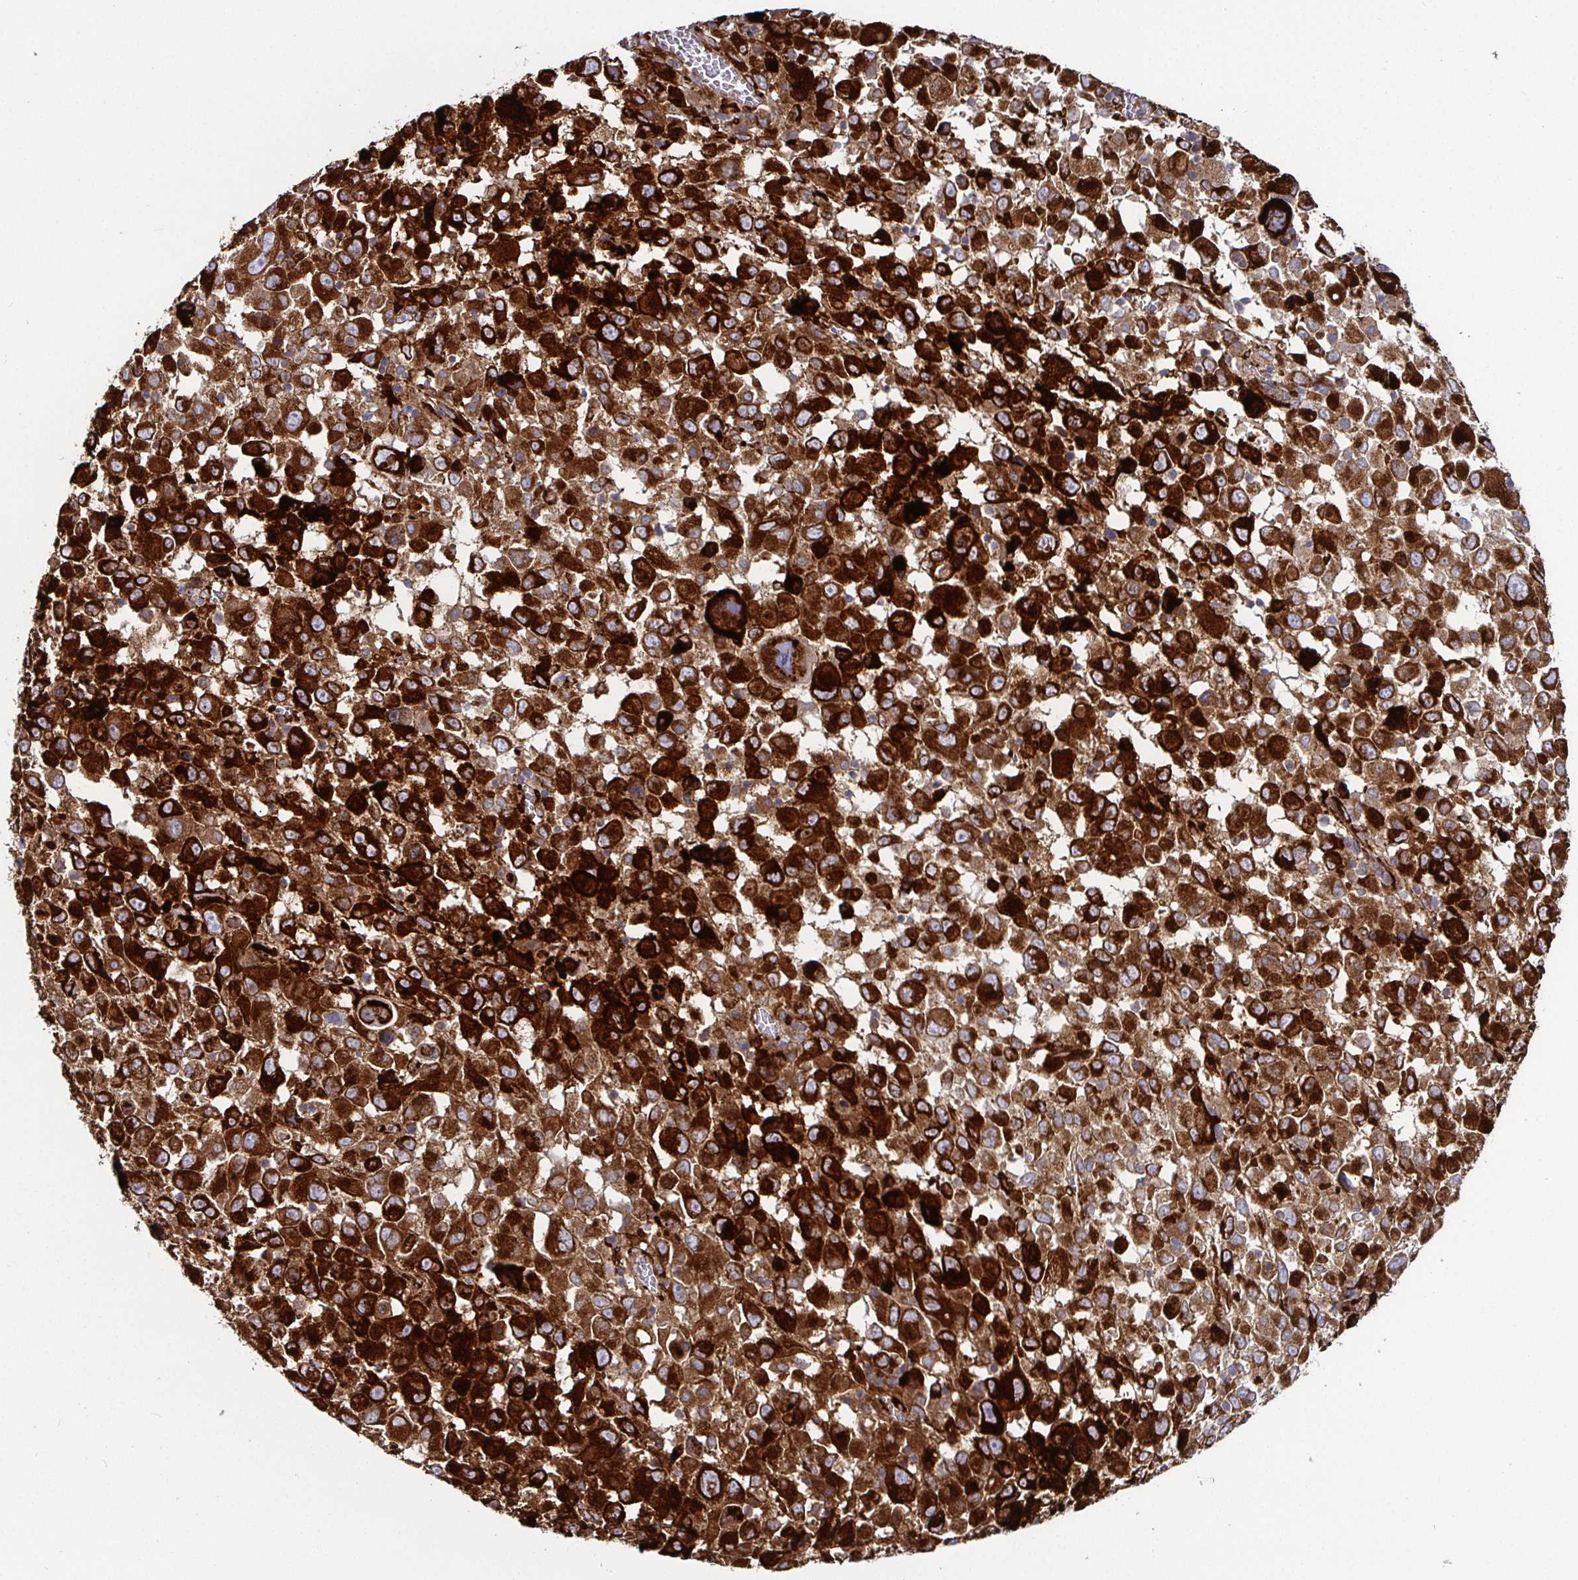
{"staining": {"intensity": "strong", "quantity": ">75%", "location": "cytoplasmic/membranous"}, "tissue": "melanoma", "cell_type": "Tumor cells", "image_type": "cancer", "snomed": [{"axis": "morphology", "description": "Malignant melanoma, Metastatic site"}, {"axis": "topography", "description": "Soft tissue"}], "caption": "Protein staining displays strong cytoplasmic/membranous staining in approximately >75% of tumor cells in malignant melanoma (metastatic site).", "gene": "P4HA2", "patient": {"sex": "male", "age": 50}}